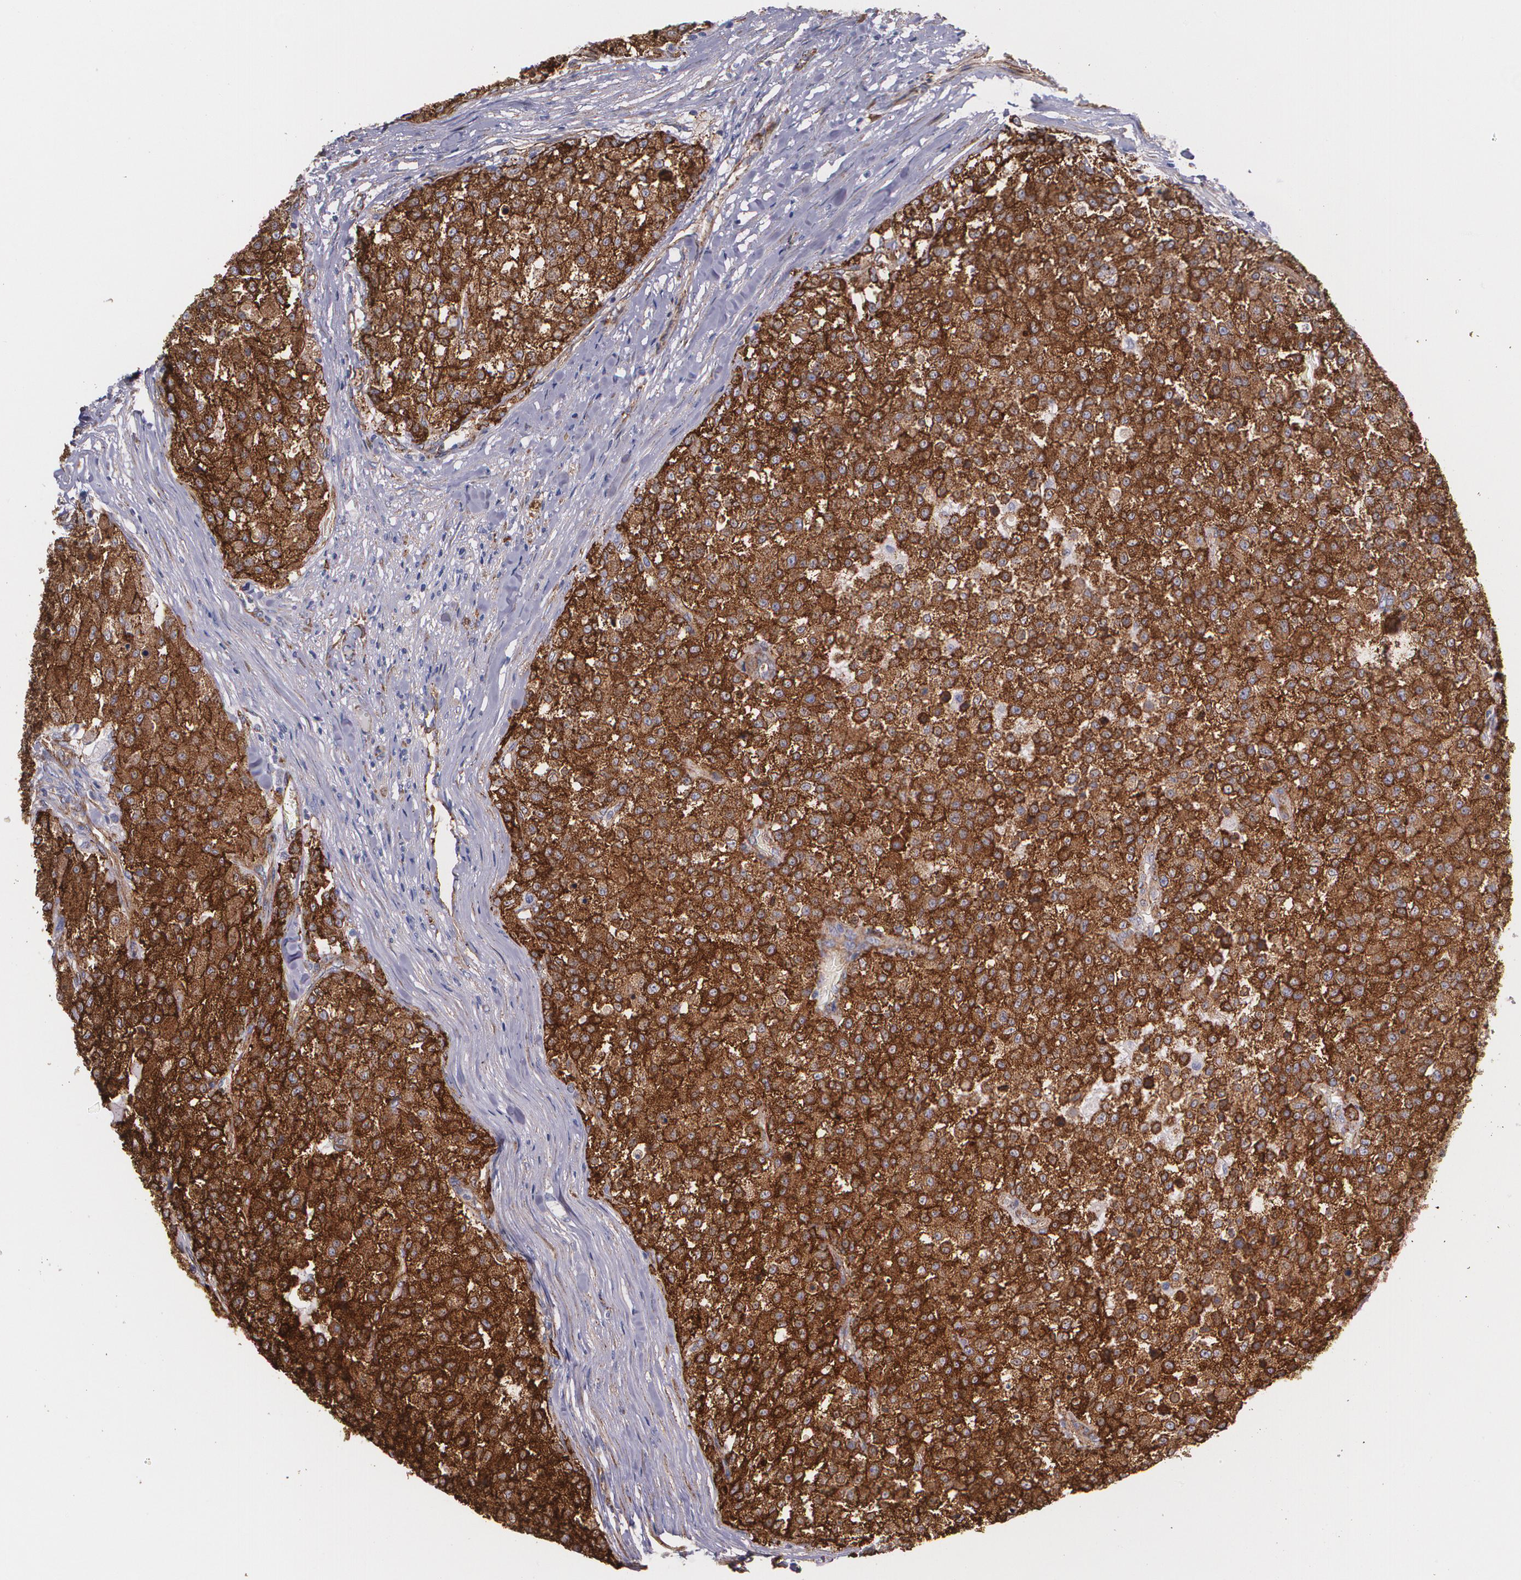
{"staining": {"intensity": "strong", "quantity": ">75%", "location": "cytoplasmic/membranous"}, "tissue": "testis cancer", "cell_type": "Tumor cells", "image_type": "cancer", "snomed": [{"axis": "morphology", "description": "Seminoma, NOS"}, {"axis": "topography", "description": "Testis"}], "caption": "Immunohistochemical staining of human testis cancer demonstrates high levels of strong cytoplasmic/membranous protein staining in approximately >75% of tumor cells.", "gene": "TJP1", "patient": {"sex": "male", "age": 59}}